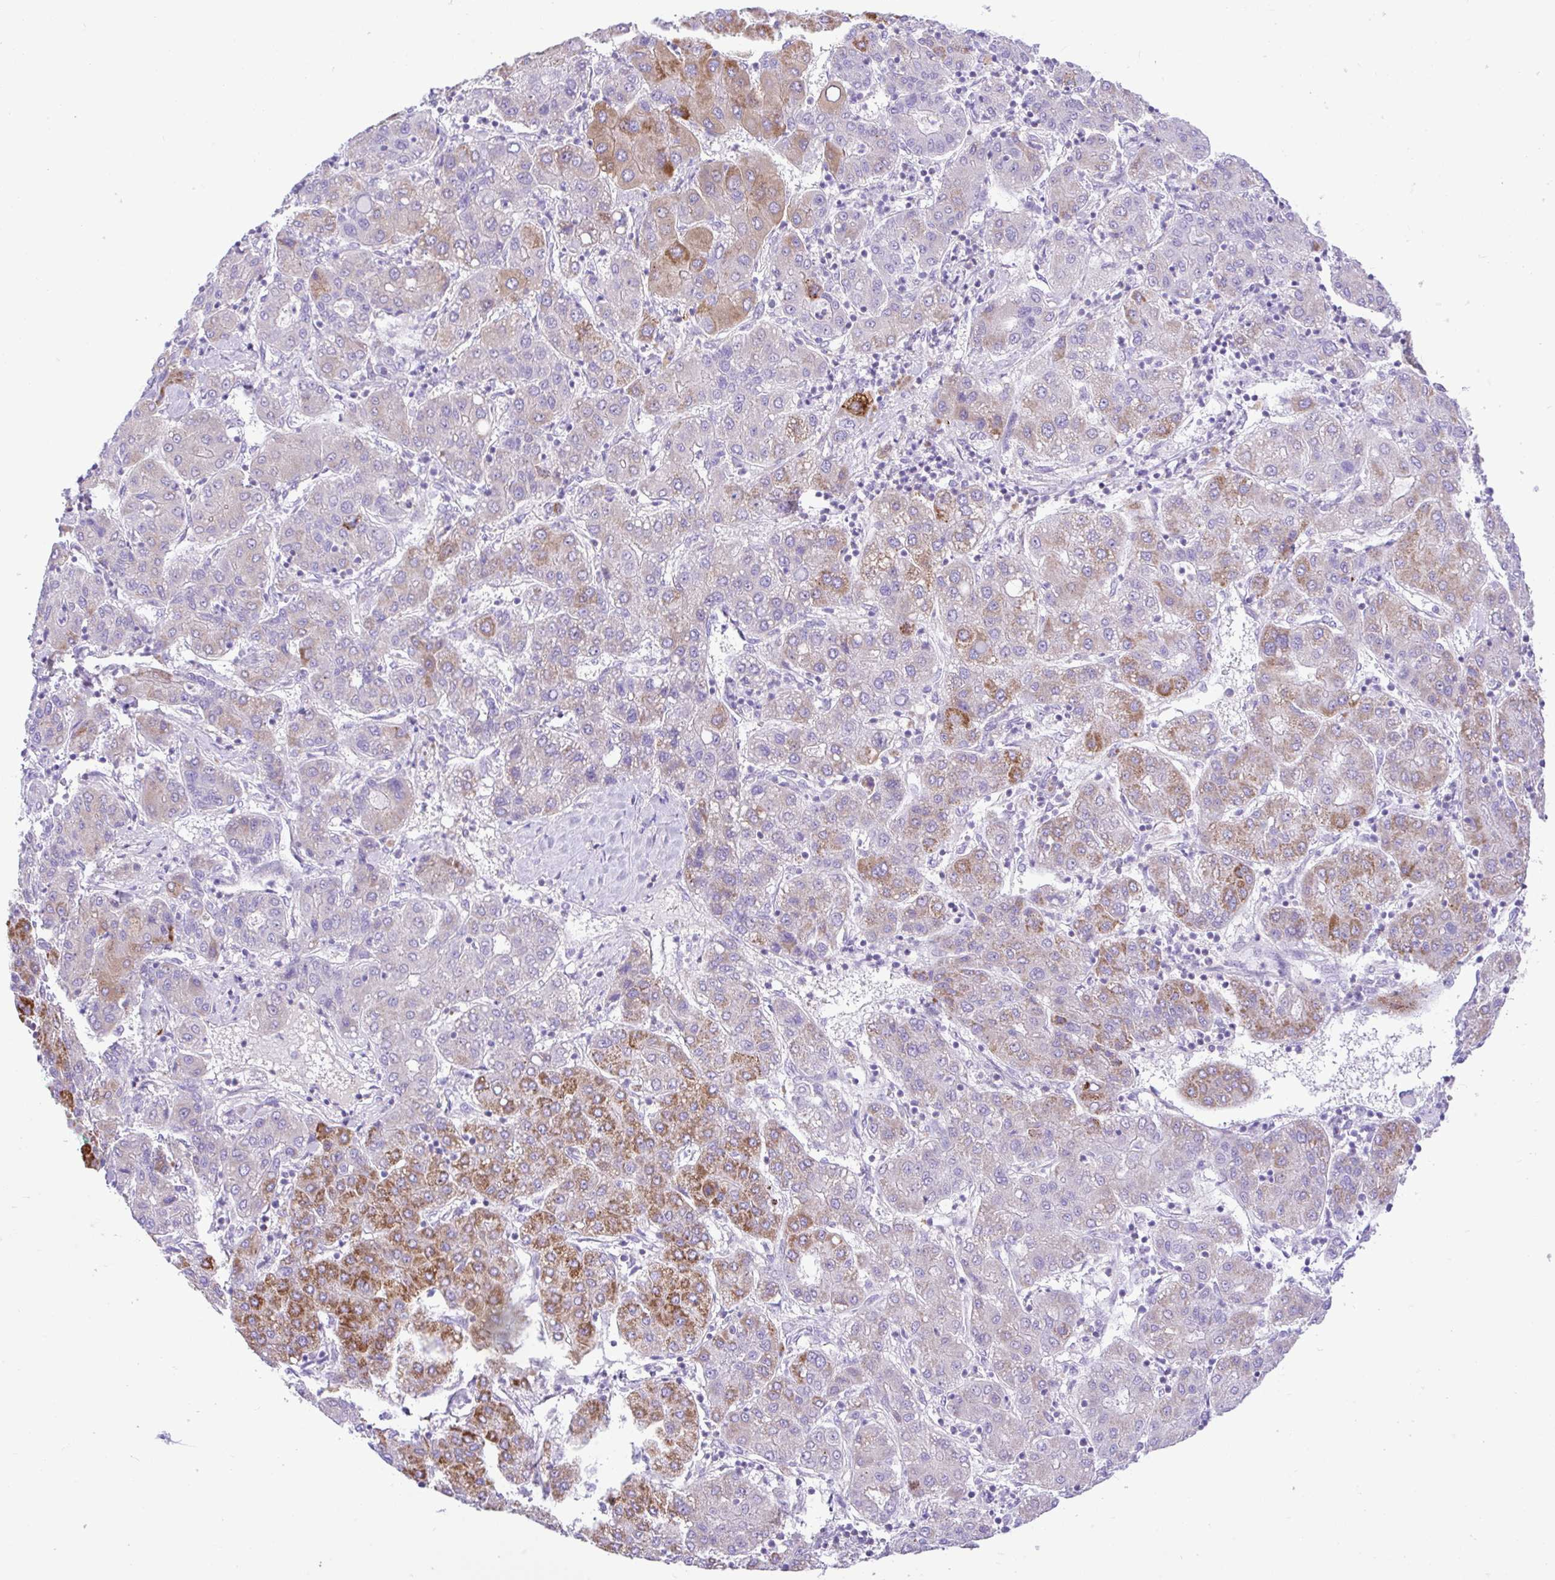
{"staining": {"intensity": "moderate", "quantity": "<25%", "location": "cytoplasmic/membranous"}, "tissue": "liver cancer", "cell_type": "Tumor cells", "image_type": "cancer", "snomed": [{"axis": "morphology", "description": "Carcinoma, Hepatocellular, NOS"}, {"axis": "topography", "description": "Liver"}], "caption": "A histopathology image of human liver hepatocellular carcinoma stained for a protein shows moderate cytoplasmic/membranous brown staining in tumor cells.", "gene": "ZNF101", "patient": {"sex": "male", "age": 65}}